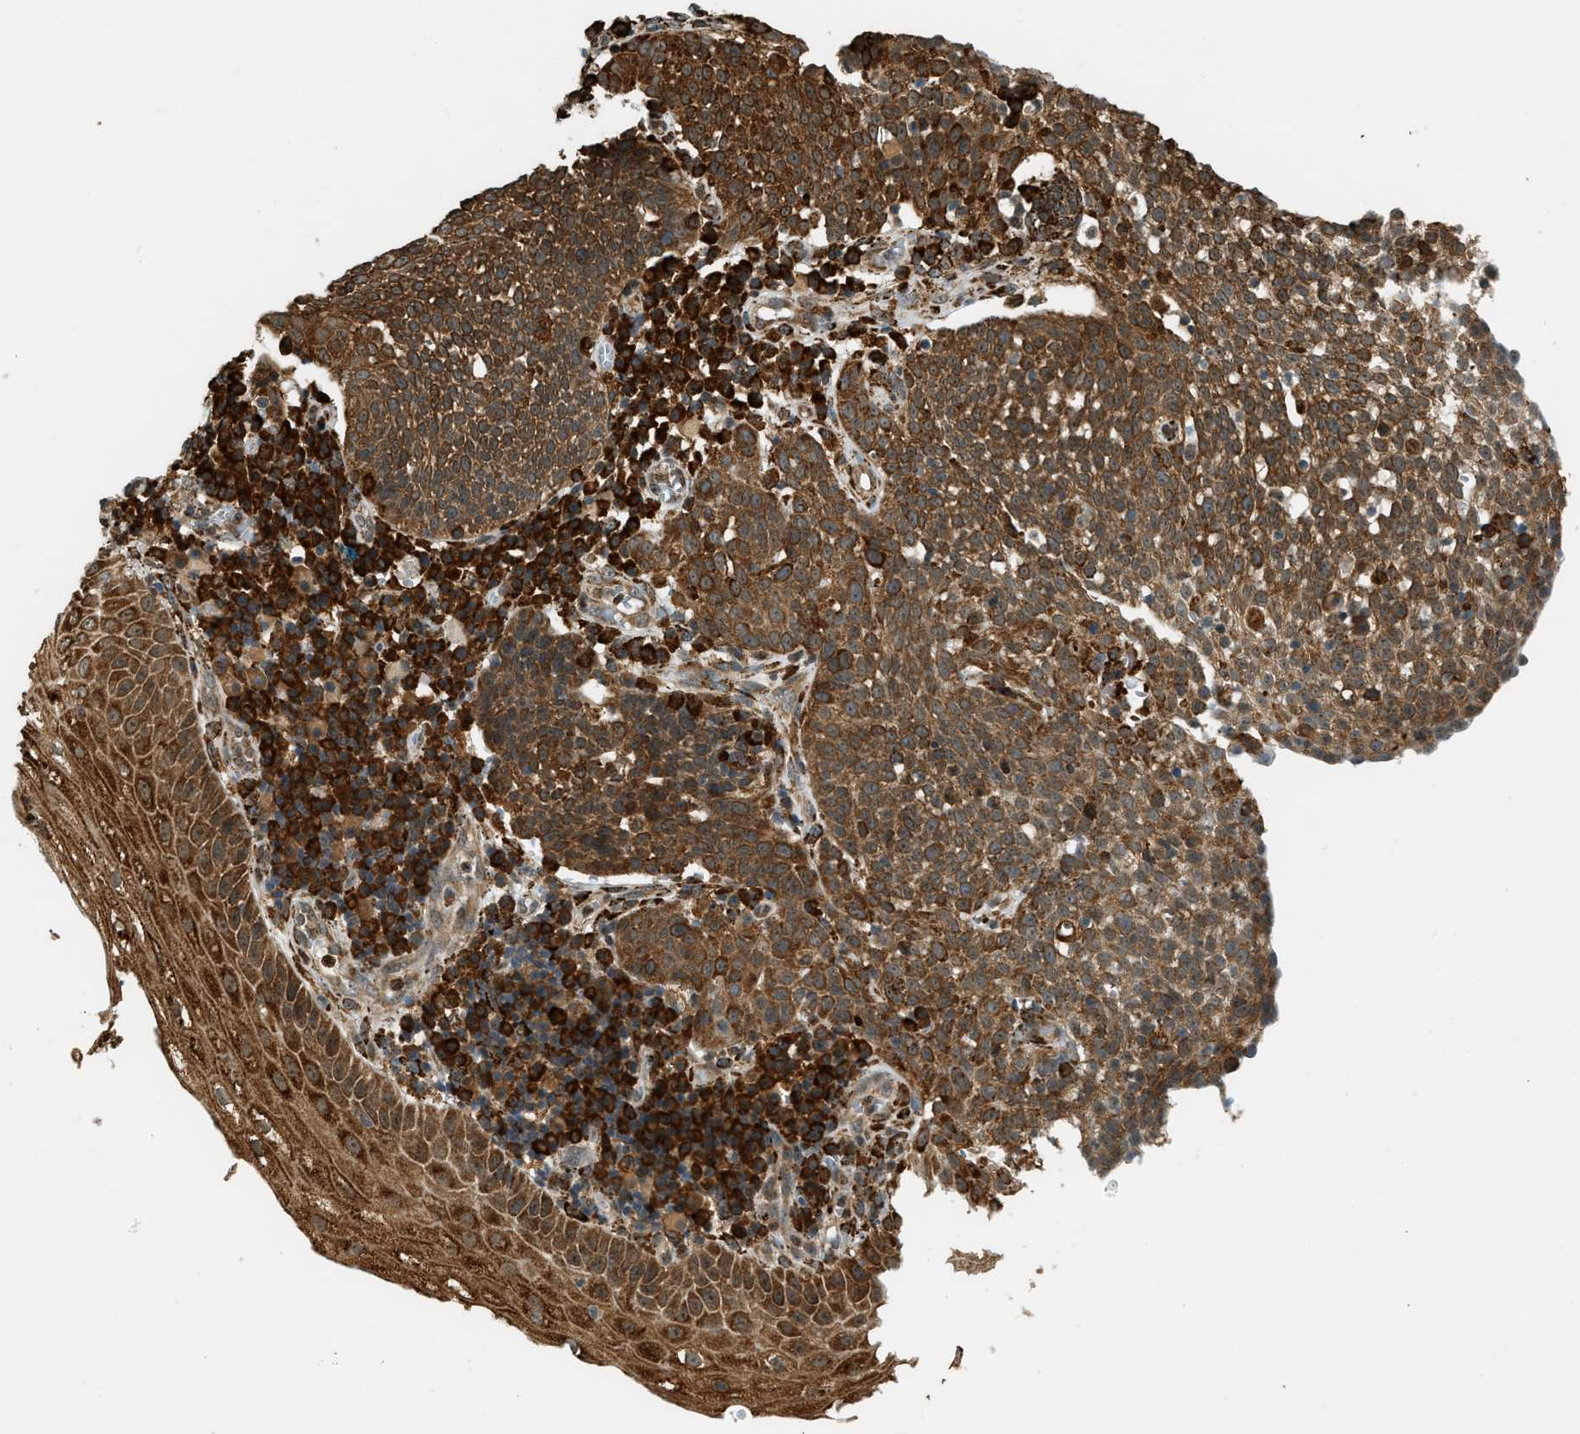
{"staining": {"intensity": "moderate", "quantity": ">75%", "location": "cytoplasmic/membranous"}, "tissue": "cervical cancer", "cell_type": "Tumor cells", "image_type": "cancer", "snomed": [{"axis": "morphology", "description": "Squamous cell carcinoma, NOS"}, {"axis": "topography", "description": "Cervix"}], "caption": "This histopathology image displays immunohistochemistry (IHC) staining of squamous cell carcinoma (cervical), with medium moderate cytoplasmic/membranous expression in about >75% of tumor cells.", "gene": "SEMA4D", "patient": {"sex": "female", "age": 34}}